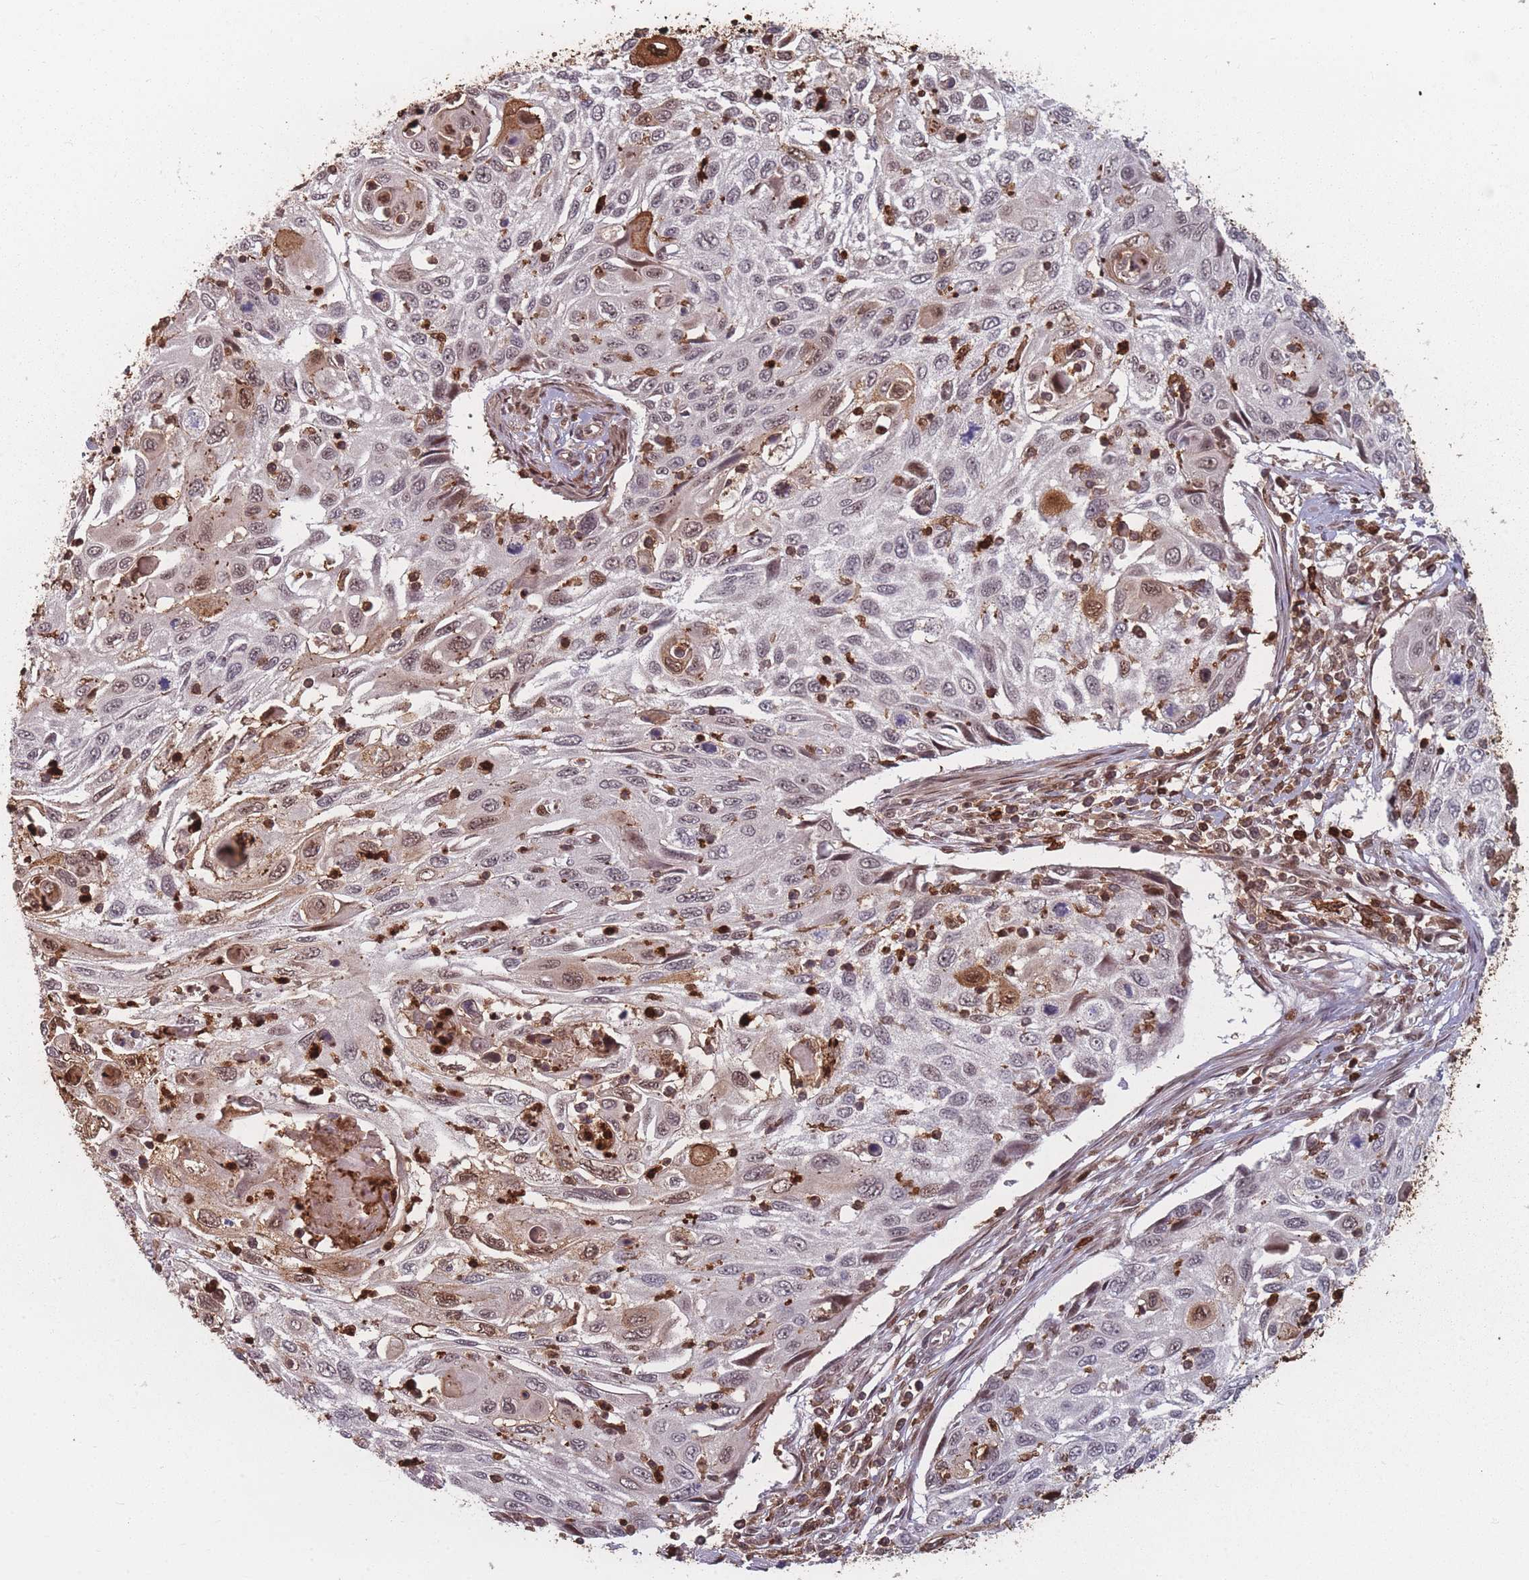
{"staining": {"intensity": "moderate", "quantity": "25%-75%", "location": "nuclear"}, "tissue": "cervical cancer", "cell_type": "Tumor cells", "image_type": "cancer", "snomed": [{"axis": "morphology", "description": "Squamous cell carcinoma, NOS"}, {"axis": "topography", "description": "Cervix"}], "caption": "Human cervical cancer (squamous cell carcinoma) stained with a brown dye reveals moderate nuclear positive expression in approximately 25%-75% of tumor cells.", "gene": "WDR55", "patient": {"sex": "female", "age": 70}}